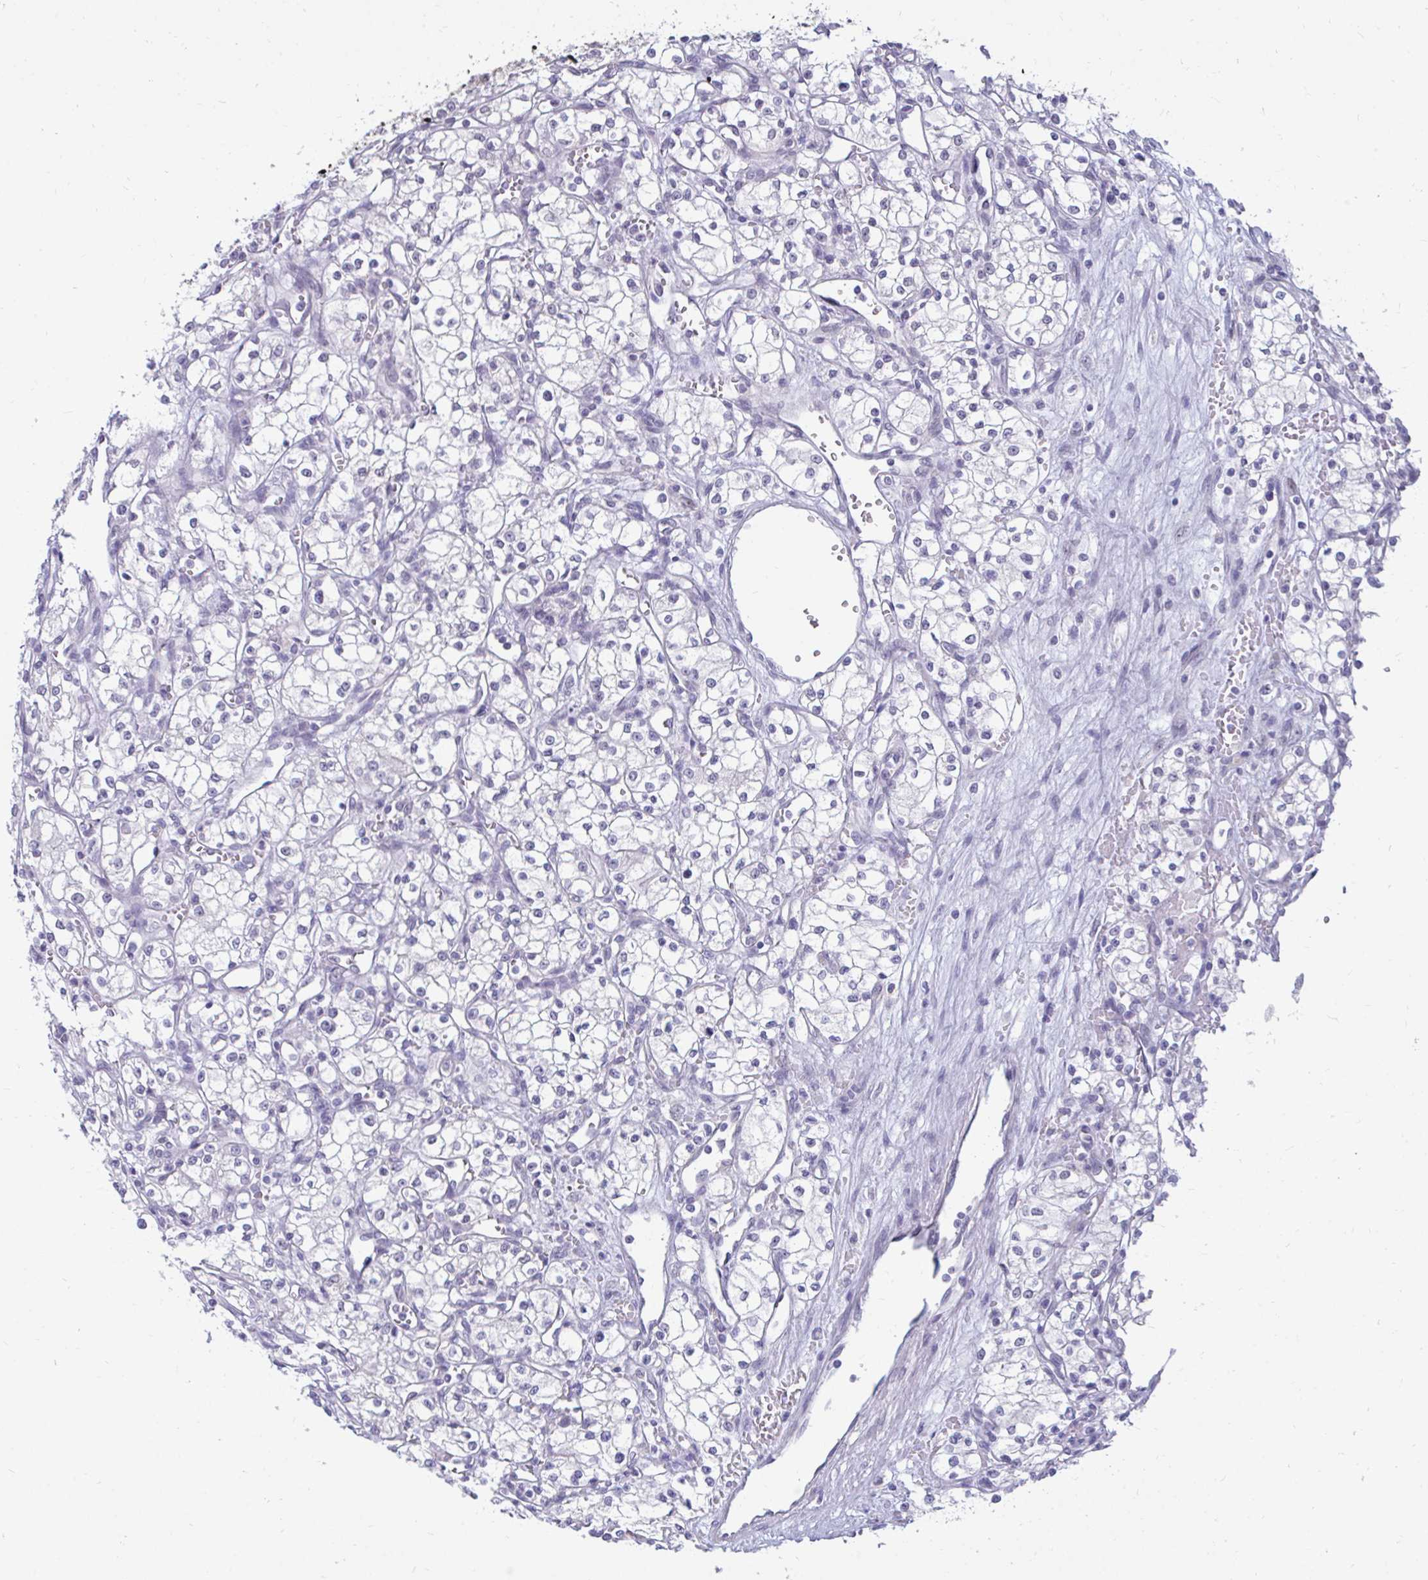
{"staining": {"intensity": "negative", "quantity": "none", "location": "none"}, "tissue": "renal cancer", "cell_type": "Tumor cells", "image_type": "cancer", "snomed": [{"axis": "morphology", "description": "Adenocarcinoma, NOS"}, {"axis": "topography", "description": "Kidney"}], "caption": "This is an immunohistochemistry image of adenocarcinoma (renal). There is no staining in tumor cells.", "gene": "CSE1L", "patient": {"sex": "male", "age": 59}}